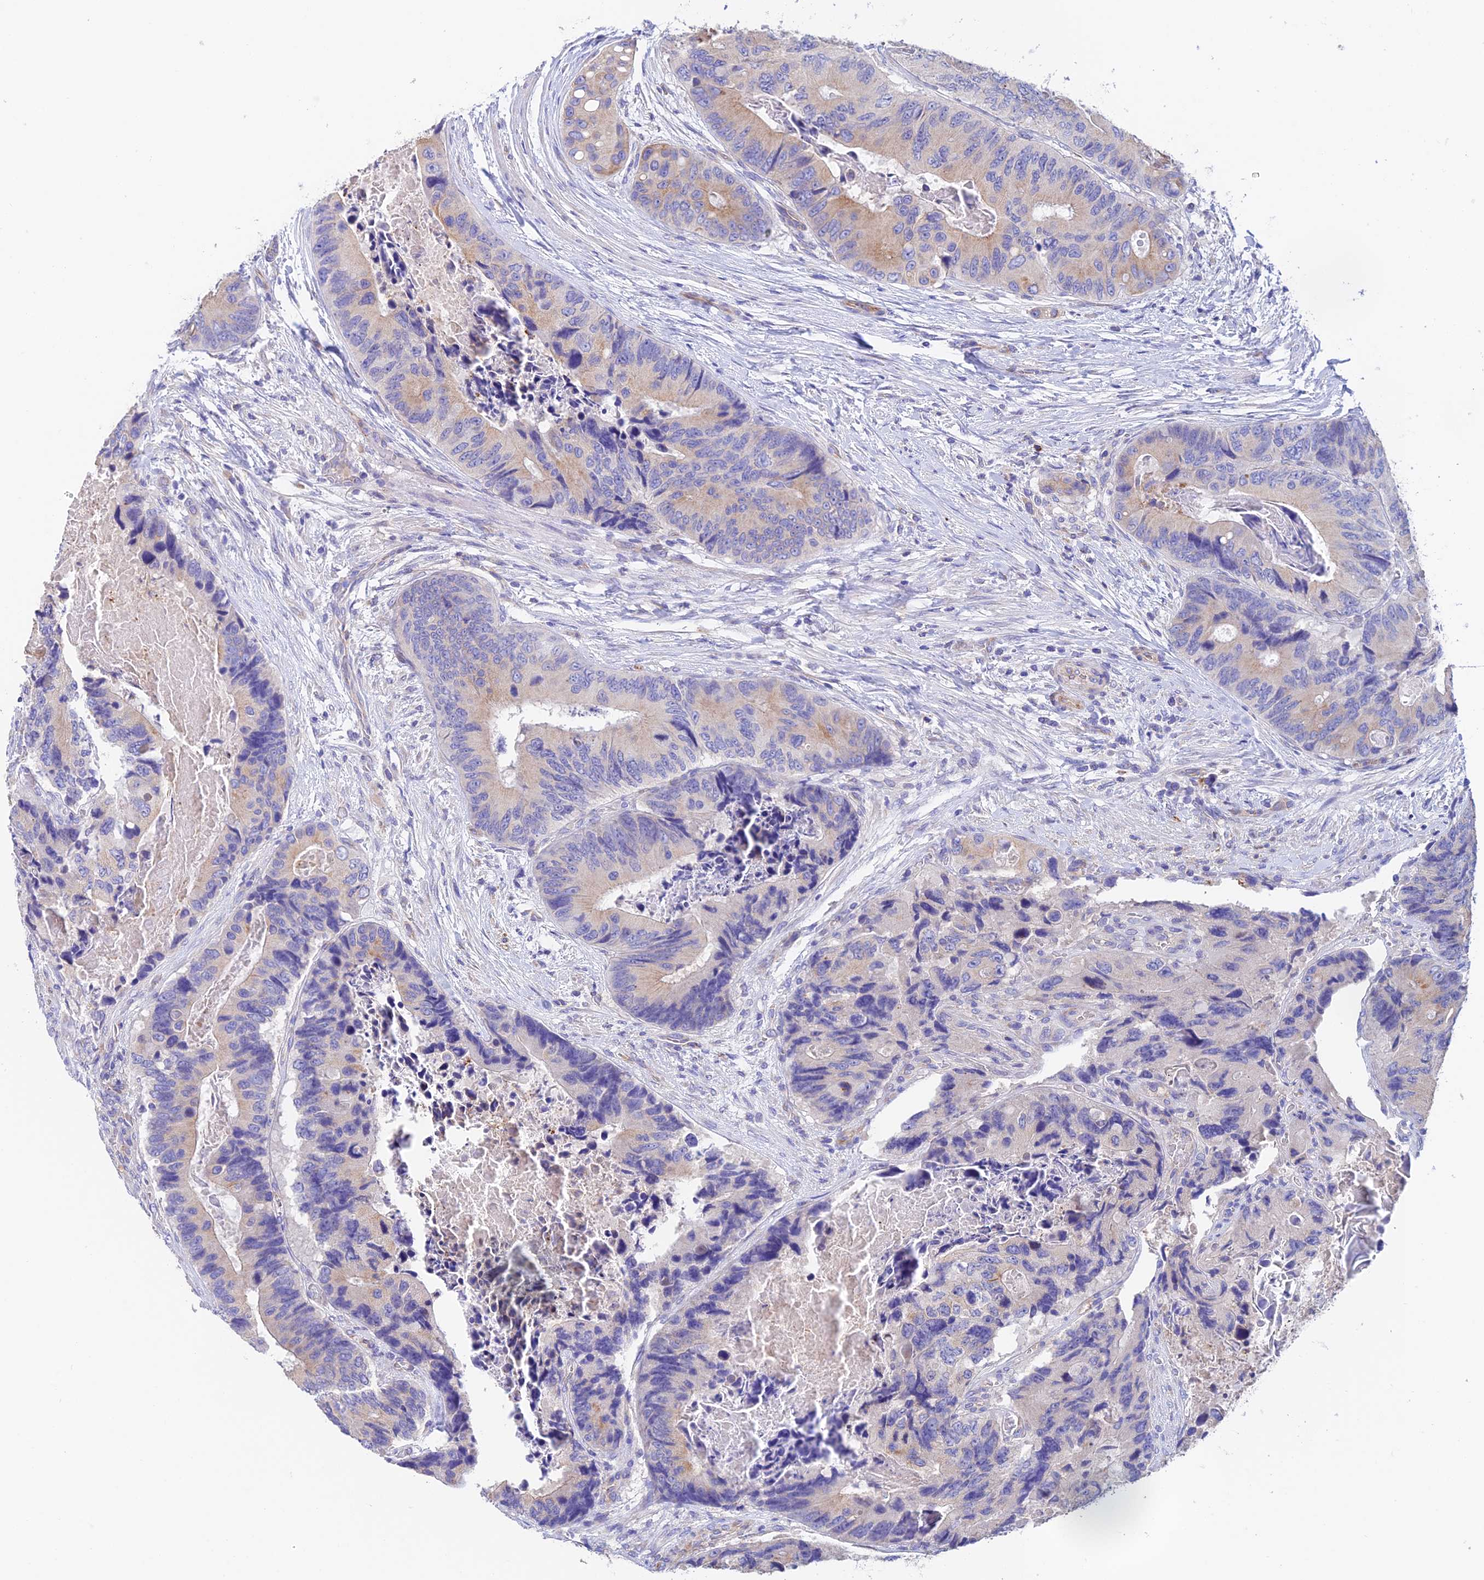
{"staining": {"intensity": "weak", "quantity": "<25%", "location": "cytoplasmic/membranous"}, "tissue": "colorectal cancer", "cell_type": "Tumor cells", "image_type": "cancer", "snomed": [{"axis": "morphology", "description": "Adenocarcinoma, NOS"}, {"axis": "topography", "description": "Colon"}], "caption": "Immunohistochemistry image of human colorectal adenocarcinoma stained for a protein (brown), which displays no positivity in tumor cells.", "gene": "EMC3", "patient": {"sex": "male", "age": 84}}